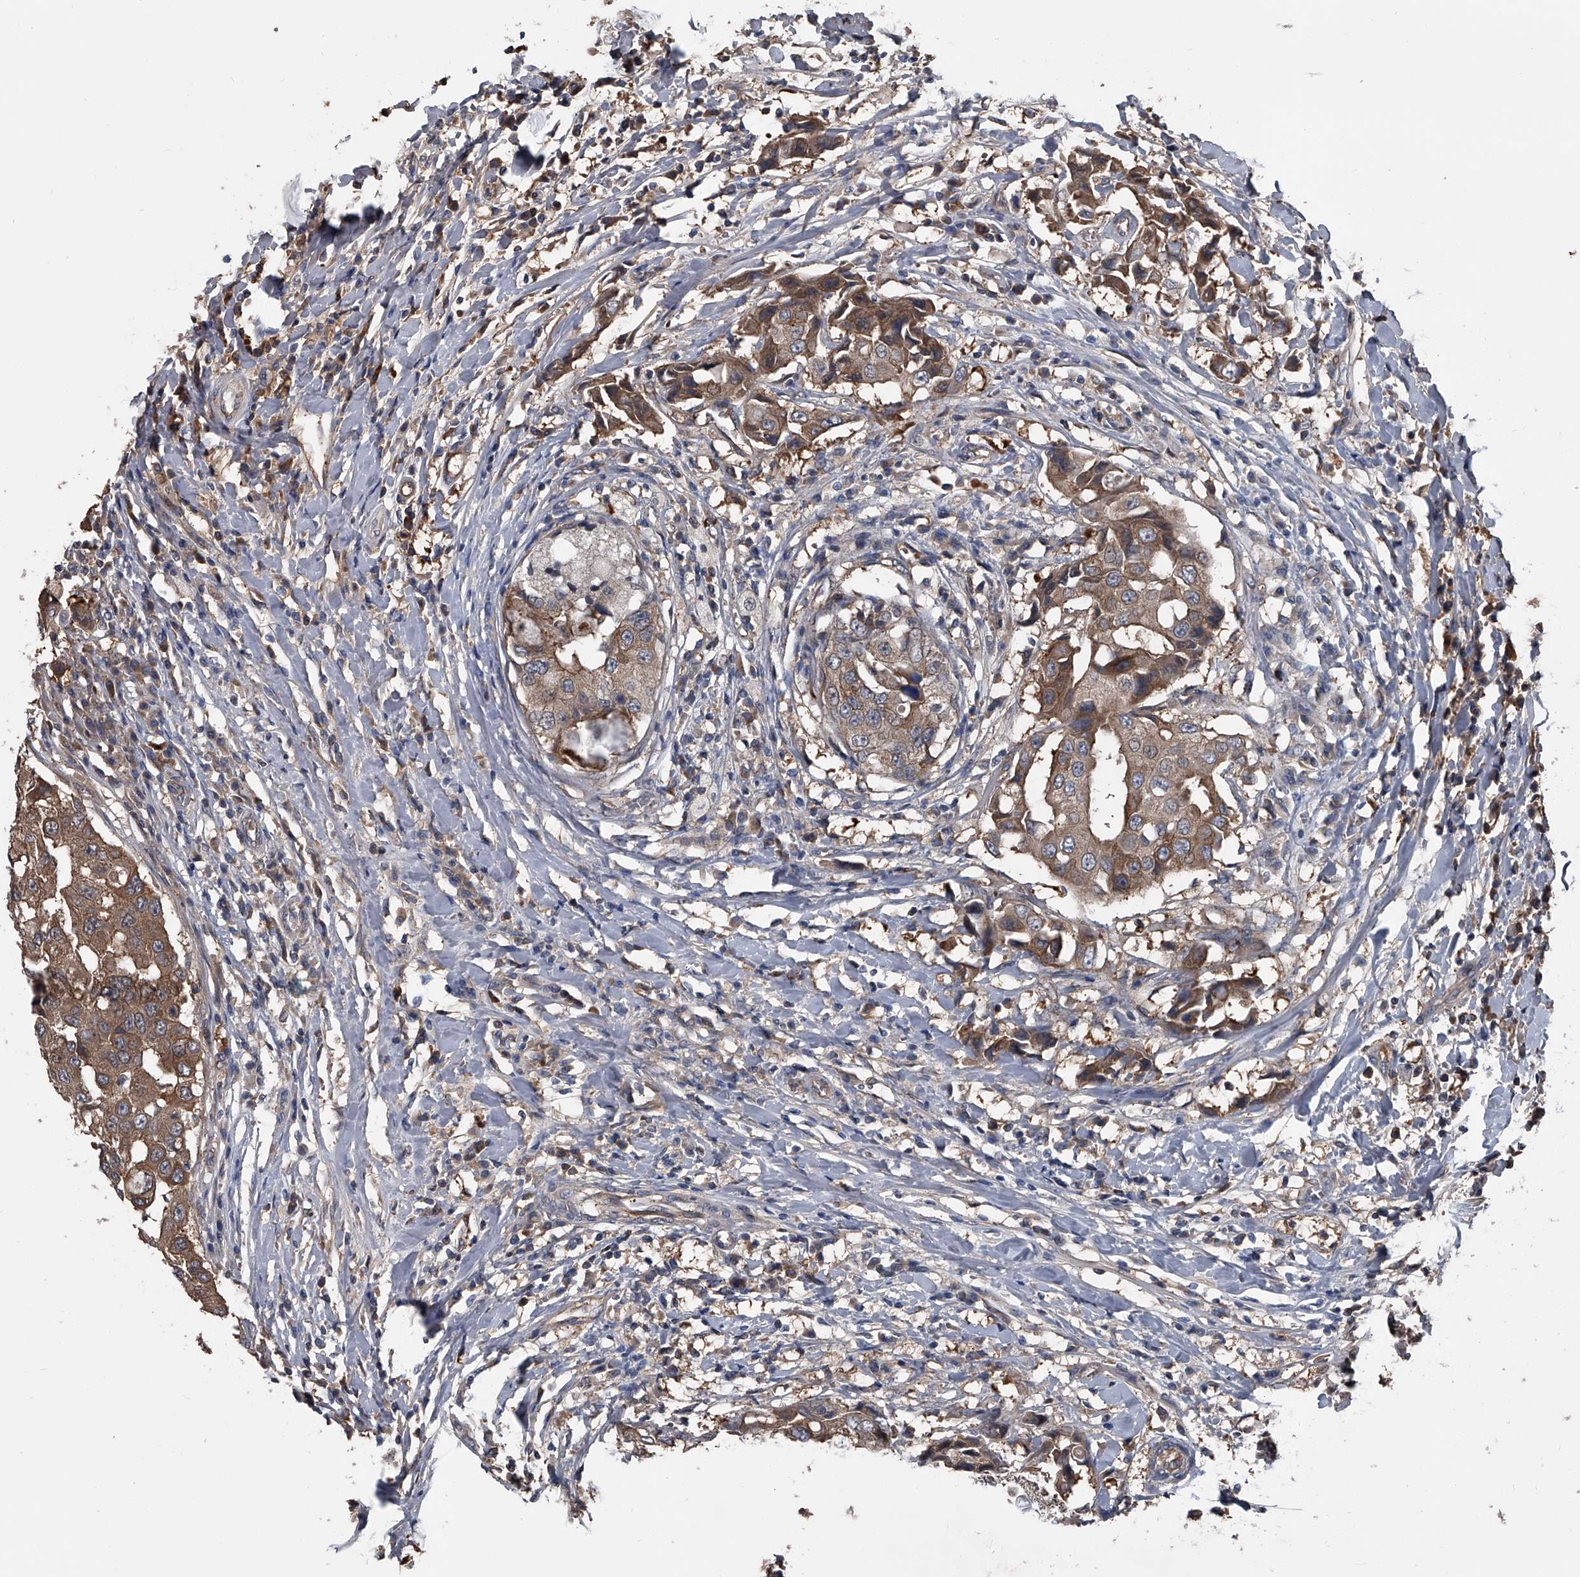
{"staining": {"intensity": "moderate", "quantity": ">75%", "location": "cytoplasmic/membranous"}, "tissue": "breast cancer", "cell_type": "Tumor cells", "image_type": "cancer", "snomed": [{"axis": "morphology", "description": "Duct carcinoma"}, {"axis": "topography", "description": "Breast"}], "caption": "Moderate cytoplasmic/membranous protein expression is appreciated in approximately >75% of tumor cells in breast infiltrating ductal carcinoma.", "gene": "KIF13A", "patient": {"sex": "female", "age": 27}}